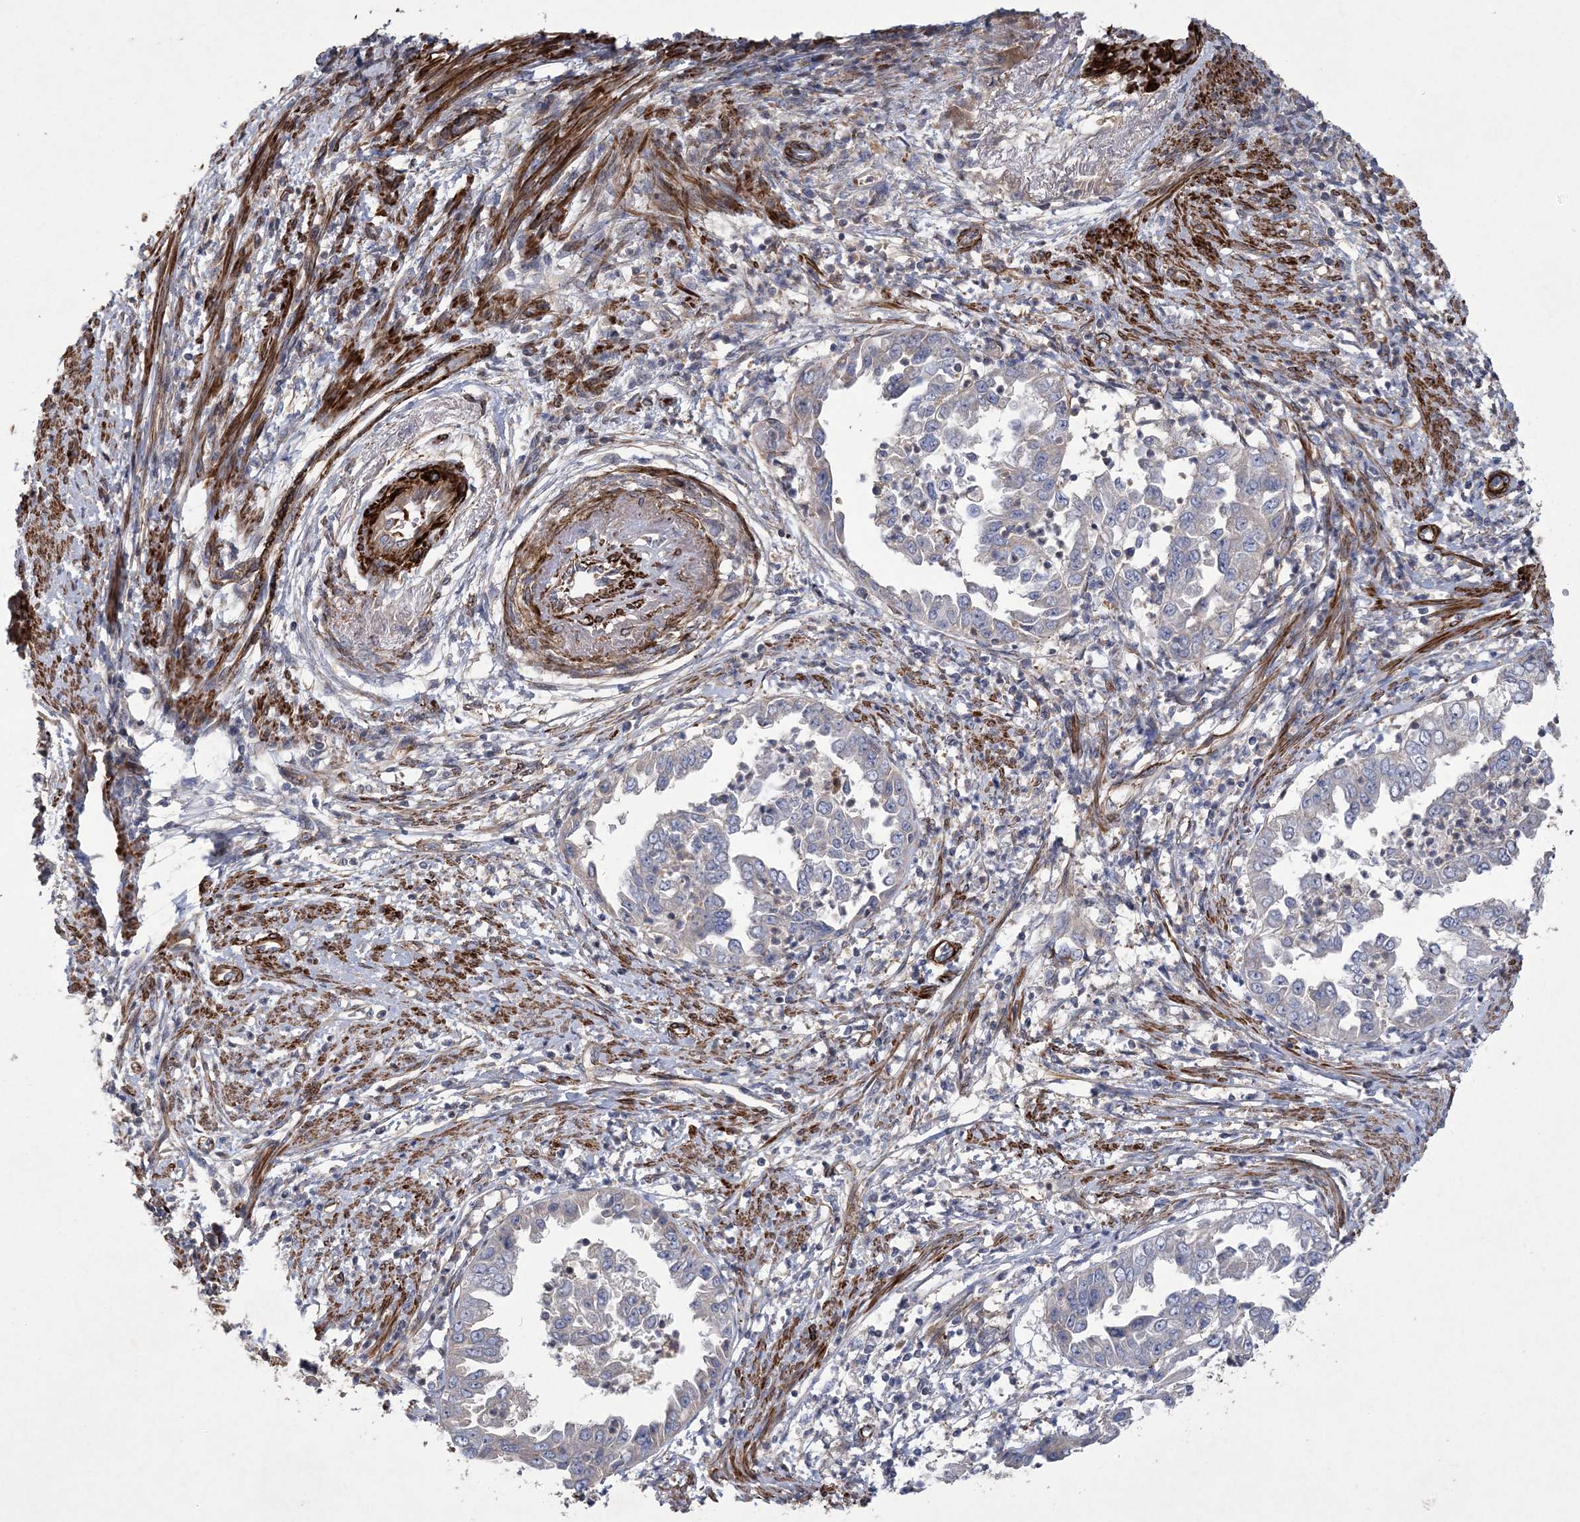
{"staining": {"intensity": "negative", "quantity": "none", "location": "none"}, "tissue": "endometrial cancer", "cell_type": "Tumor cells", "image_type": "cancer", "snomed": [{"axis": "morphology", "description": "Adenocarcinoma, NOS"}, {"axis": "topography", "description": "Endometrium"}], "caption": "Immunohistochemistry micrograph of neoplastic tissue: human endometrial adenocarcinoma stained with DAB reveals no significant protein positivity in tumor cells.", "gene": "ARSJ", "patient": {"sex": "female", "age": 85}}